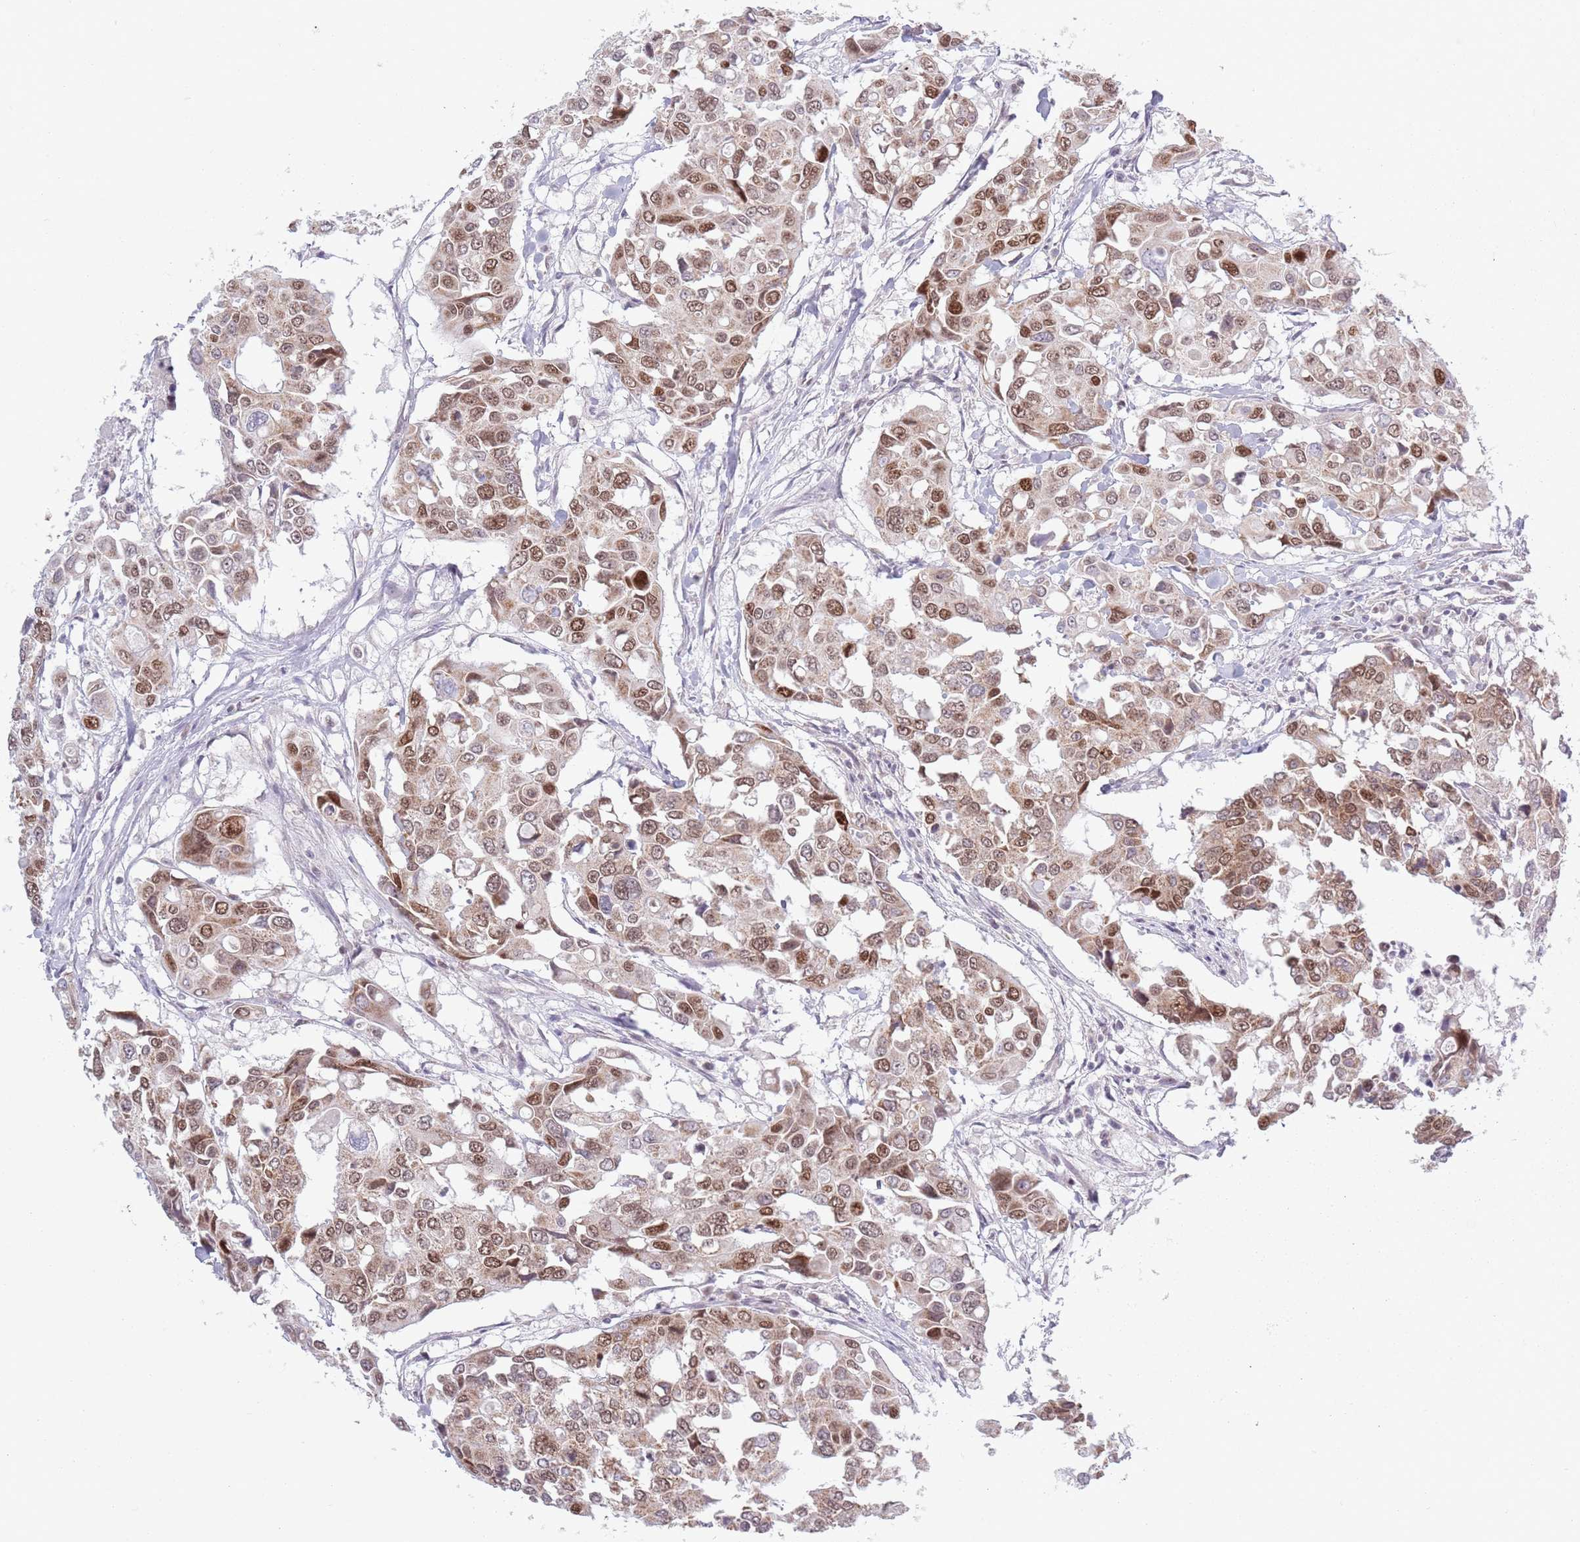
{"staining": {"intensity": "moderate", "quantity": ">75%", "location": "nuclear"}, "tissue": "colorectal cancer", "cell_type": "Tumor cells", "image_type": "cancer", "snomed": [{"axis": "morphology", "description": "Adenocarcinoma, NOS"}, {"axis": "topography", "description": "Colon"}], "caption": "Adenocarcinoma (colorectal) stained with a brown dye reveals moderate nuclear positive expression in about >75% of tumor cells.", "gene": "MRPL34", "patient": {"sex": "male", "age": 77}}